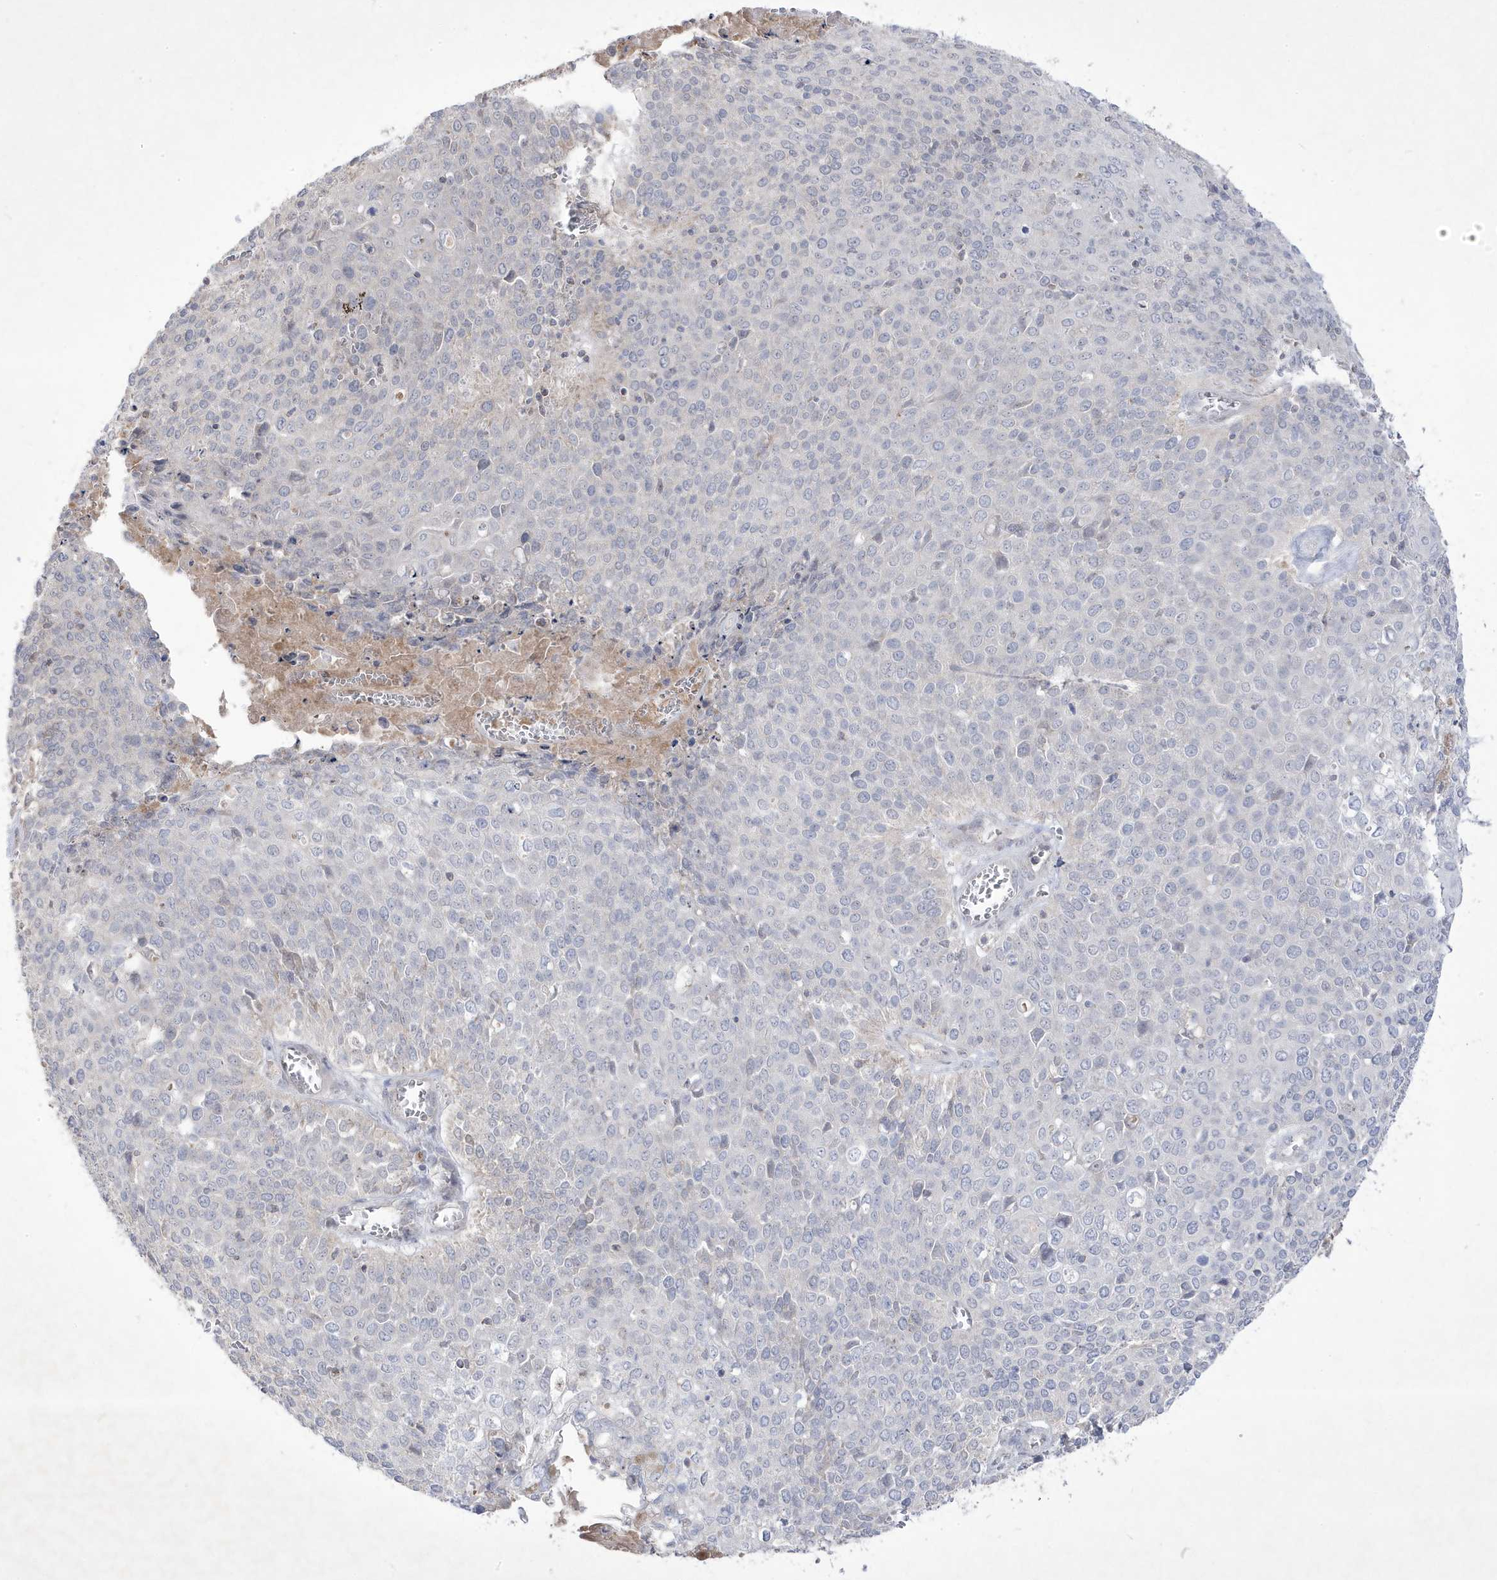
{"staining": {"intensity": "negative", "quantity": "none", "location": "none"}, "tissue": "cervical cancer", "cell_type": "Tumor cells", "image_type": "cancer", "snomed": [{"axis": "morphology", "description": "Squamous cell carcinoma, NOS"}, {"axis": "topography", "description": "Cervix"}], "caption": "A photomicrograph of squamous cell carcinoma (cervical) stained for a protein shows no brown staining in tumor cells. (DAB (3,3'-diaminobenzidine) immunohistochemistry visualized using brightfield microscopy, high magnification).", "gene": "ADAMTSL3", "patient": {"sex": "female", "age": 39}}